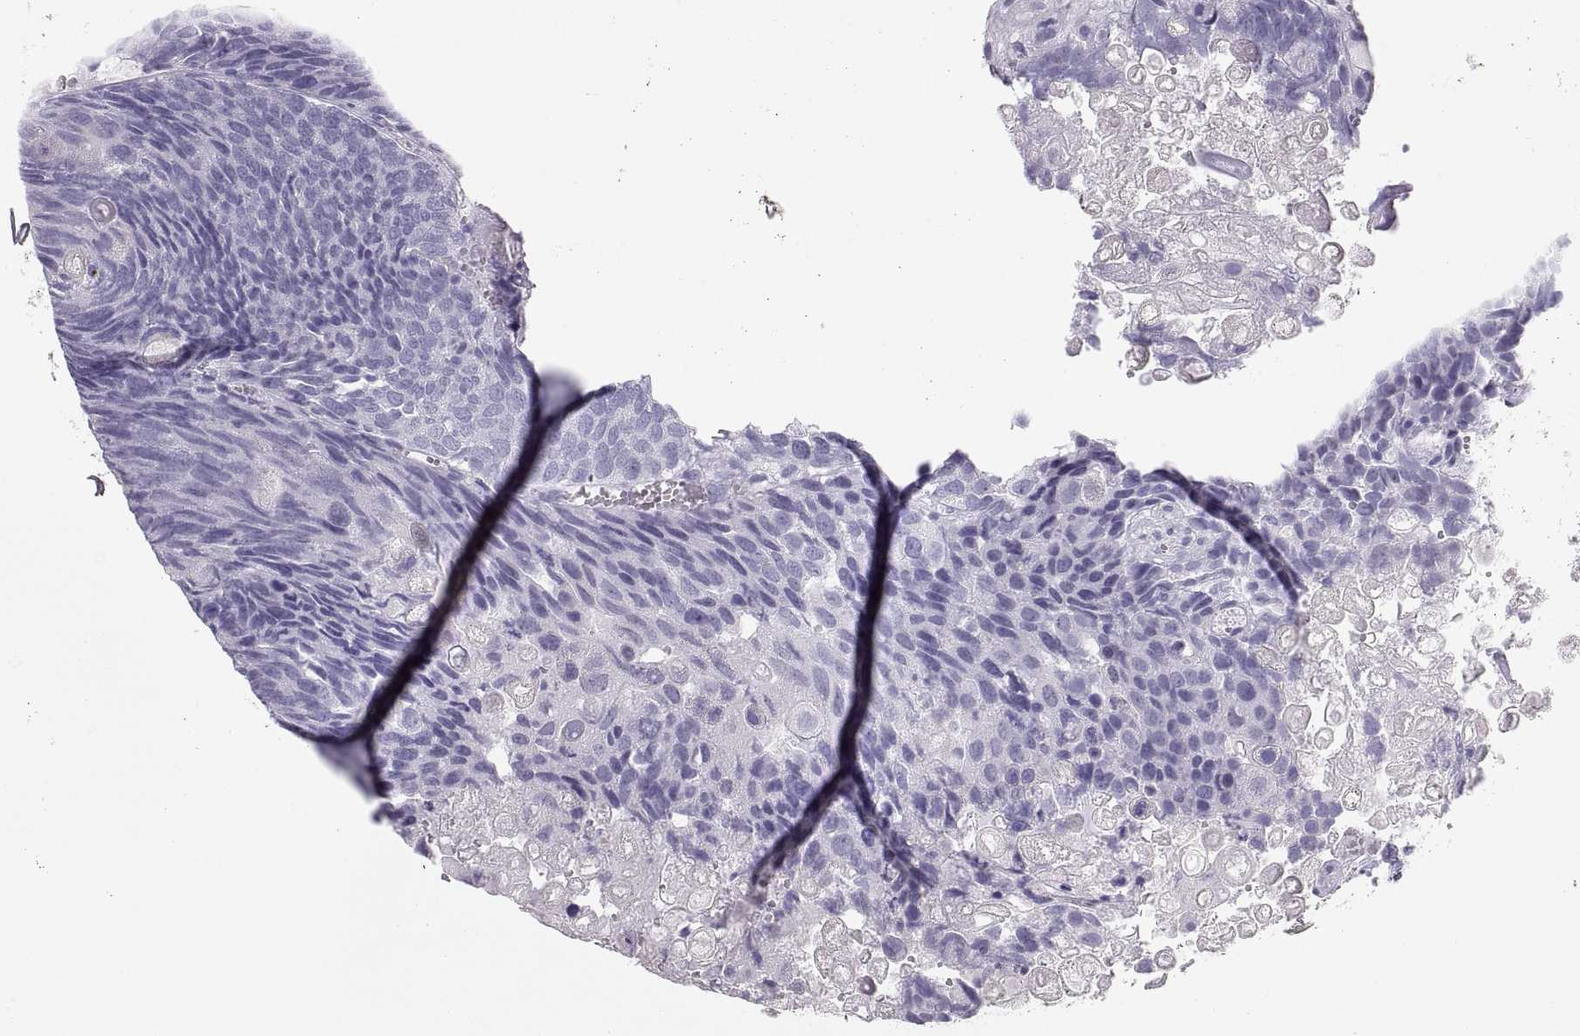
{"staining": {"intensity": "negative", "quantity": "none", "location": "none"}, "tissue": "urothelial cancer", "cell_type": "Tumor cells", "image_type": "cancer", "snomed": [{"axis": "morphology", "description": "Urothelial carcinoma, Low grade"}, {"axis": "topography", "description": "Urinary bladder"}], "caption": "IHC histopathology image of low-grade urothelial carcinoma stained for a protein (brown), which reveals no positivity in tumor cells.", "gene": "QRICH2", "patient": {"sex": "female", "age": 62}}